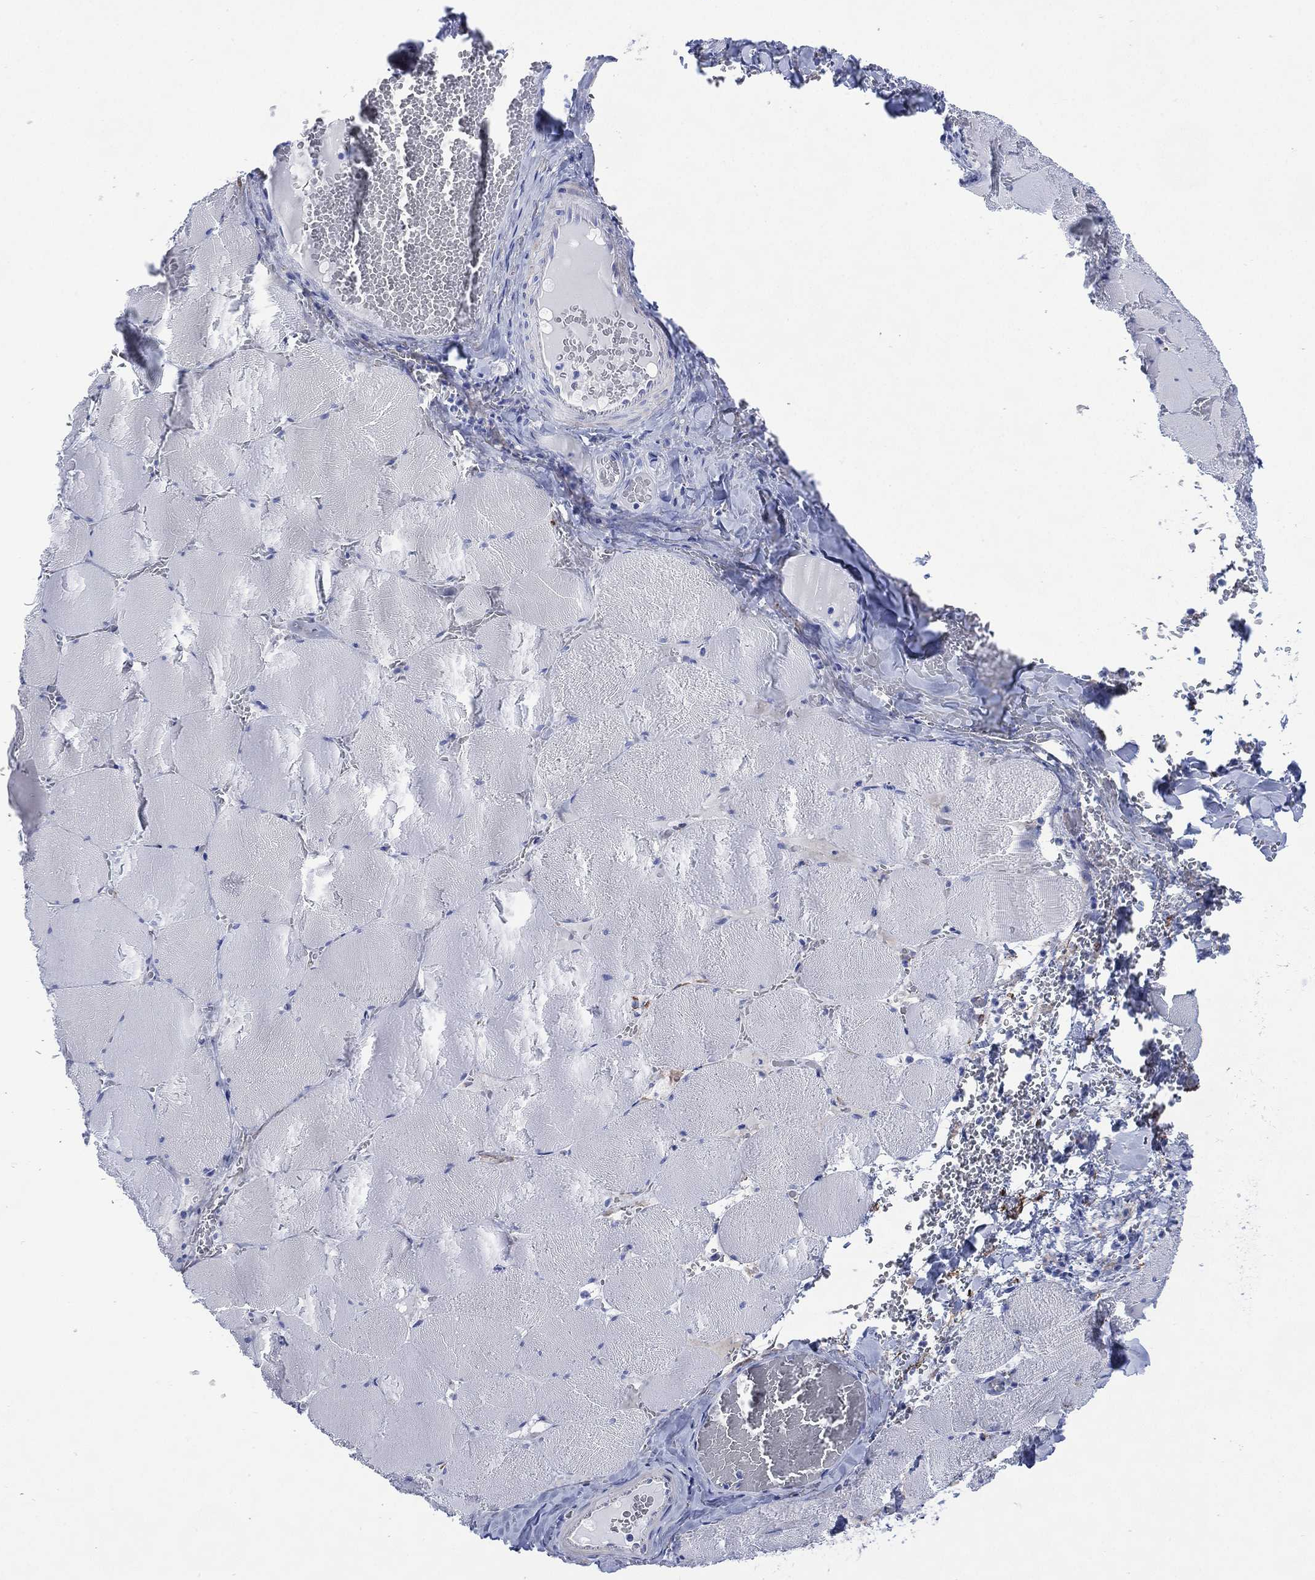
{"staining": {"intensity": "negative", "quantity": "none", "location": "none"}, "tissue": "skeletal muscle", "cell_type": "Myocytes", "image_type": "normal", "snomed": [{"axis": "morphology", "description": "Normal tissue, NOS"}, {"axis": "morphology", "description": "Malignant melanoma, Metastatic site"}, {"axis": "topography", "description": "Skeletal muscle"}], "caption": "Micrograph shows no protein positivity in myocytes of benign skeletal muscle.", "gene": "SHCBP1L", "patient": {"sex": "male", "age": 50}}